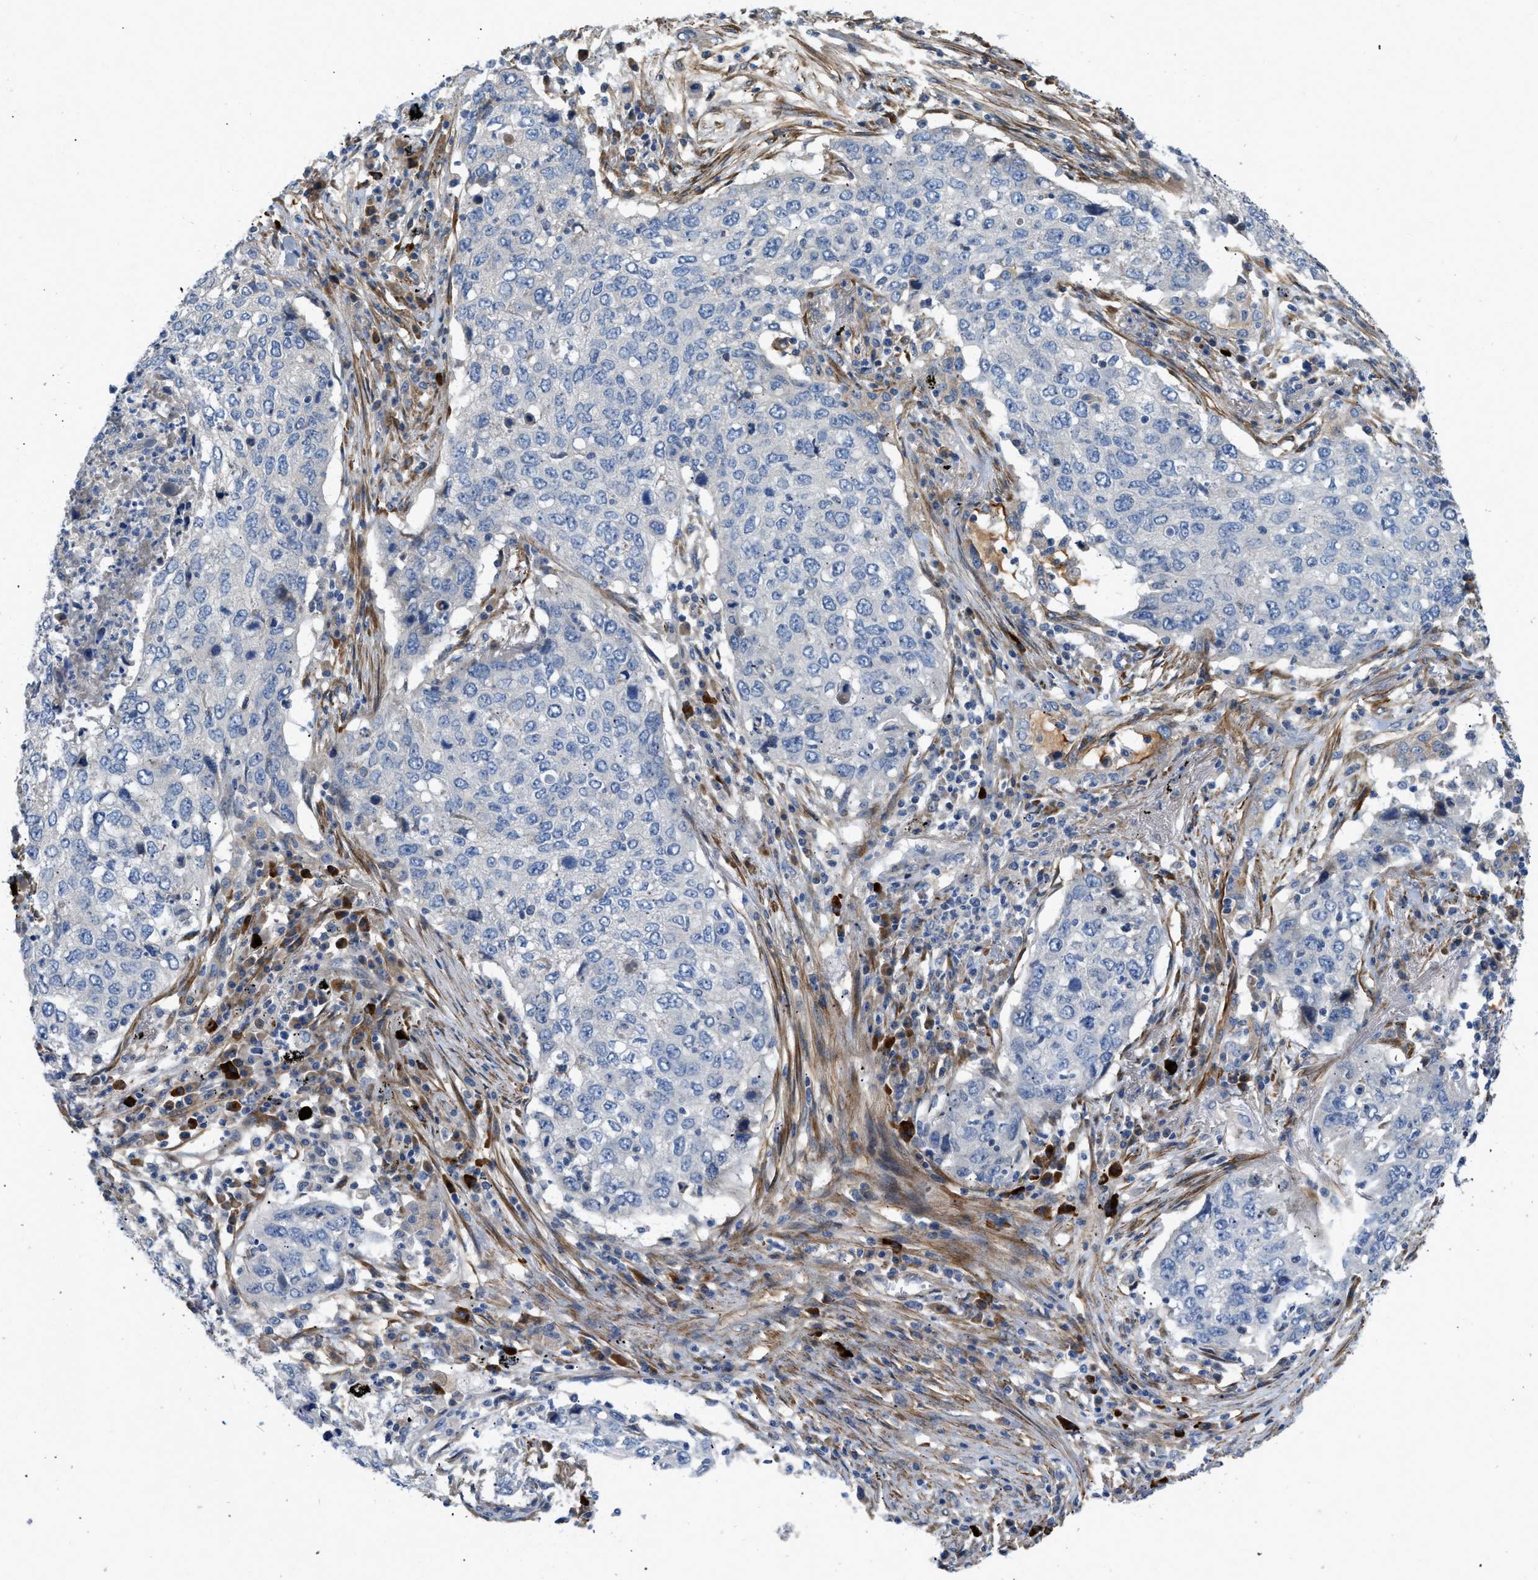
{"staining": {"intensity": "negative", "quantity": "none", "location": "none"}, "tissue": "lung cancer", "cell_type": "Tumor cells", "image_type": "cancer", "snomed": [{"axis": "morphology", "description": "Squamous cell carcinoma, NOS"}, {"axis": "topography", "description": "Lung"}], "caption": "The image displays no staining of tumor cells in lung cancer (squamous cell carcinoma).", "gene": "BMPR1A", "patient": {"sex": "female", "age": 63}}